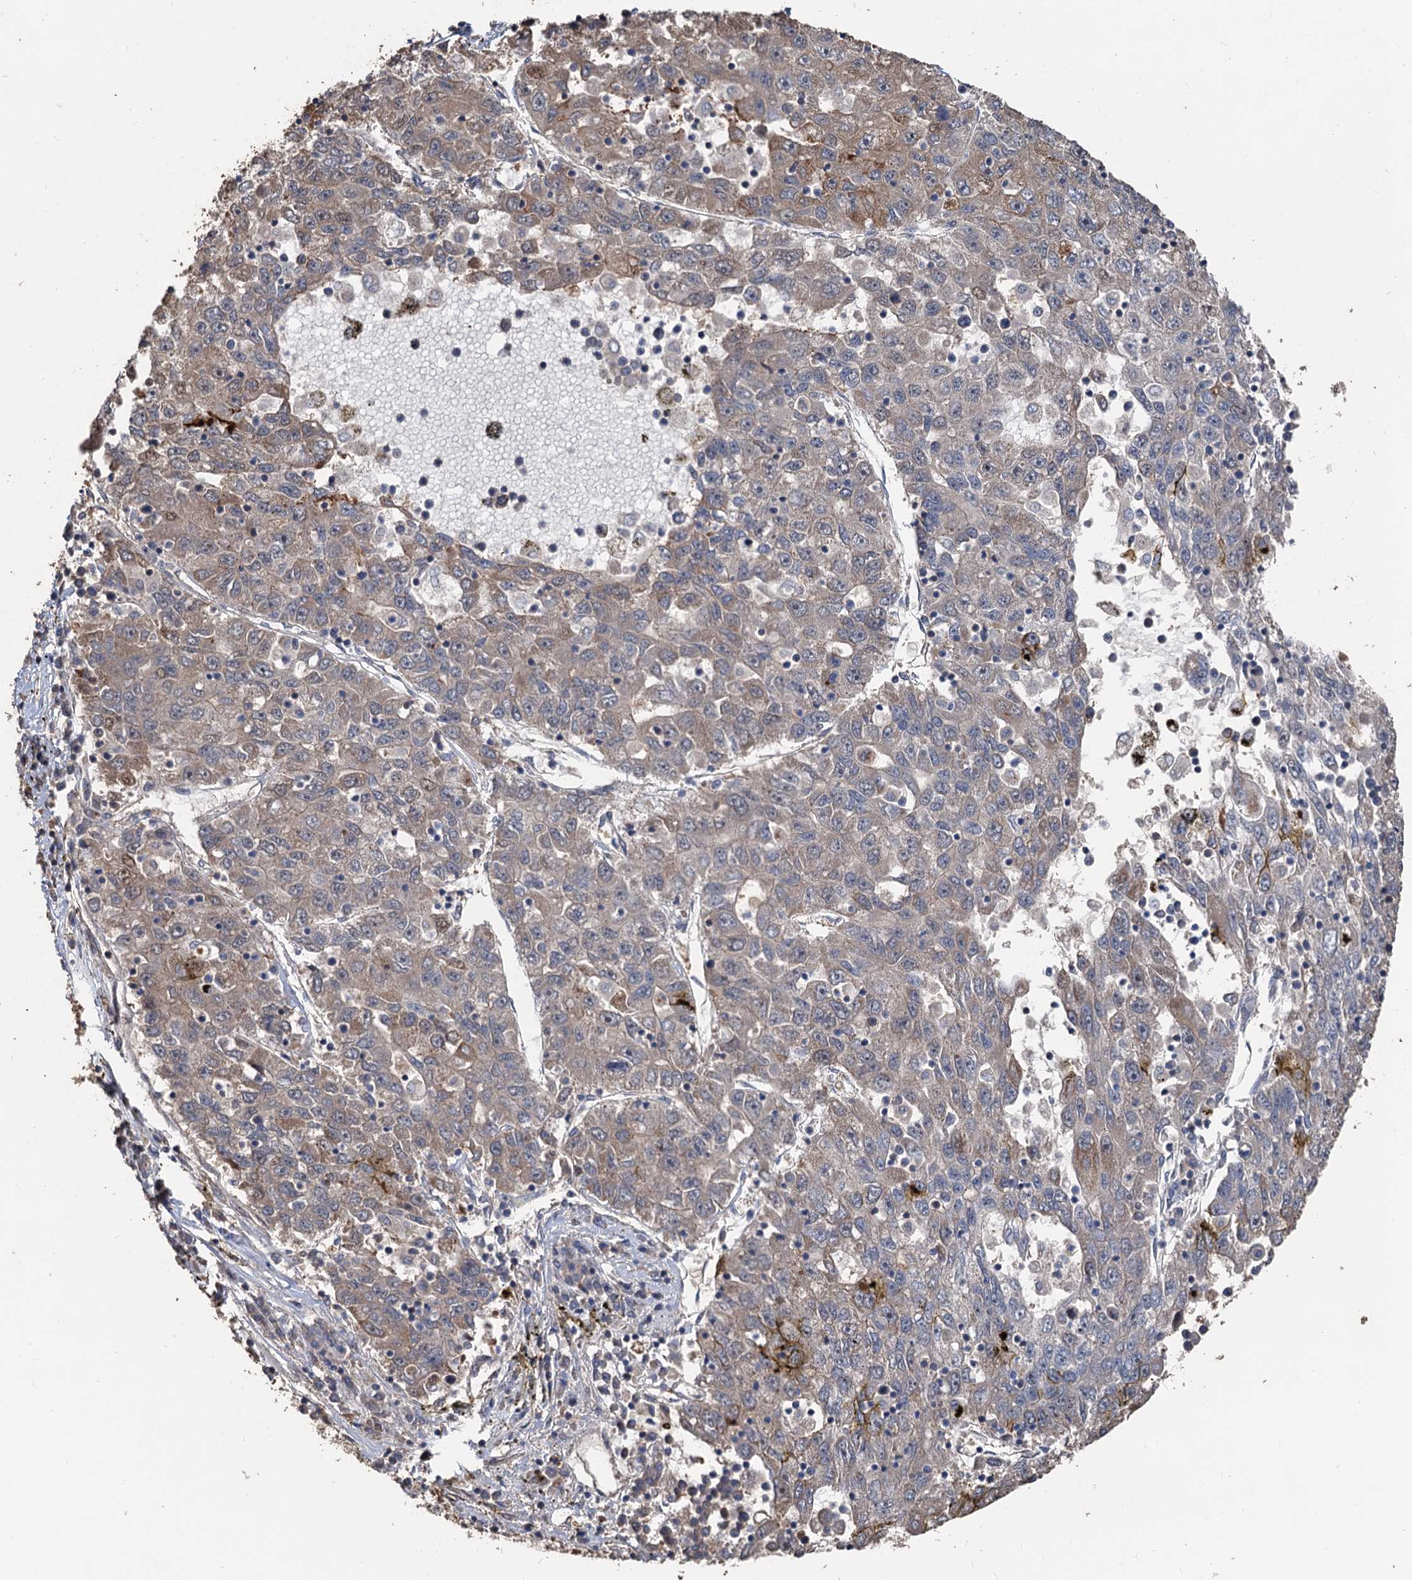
{"staining": {"intensity": "weak", "quantity": "25%-75%", "location": "cytoplasmic/membranous"}, "tissue": "liver cancer", "cell_type": "Tumor cells", "image_type": "cancer", "snomed": [{"axis": "morphology", "description": "Carcinoma, Hepatocellular, NOS"}, {"axis": "topography", "description": "Liver"}], "caption": "This photomicrograph demonstrates immunohistochemistry (IHC) staining of human liver cancer, with low weak cytoplasmic/membranous expression in about 25%-75% of tumor cells.", "gene": "DEXI", "patient": {"sex": "male", "age": 49}}